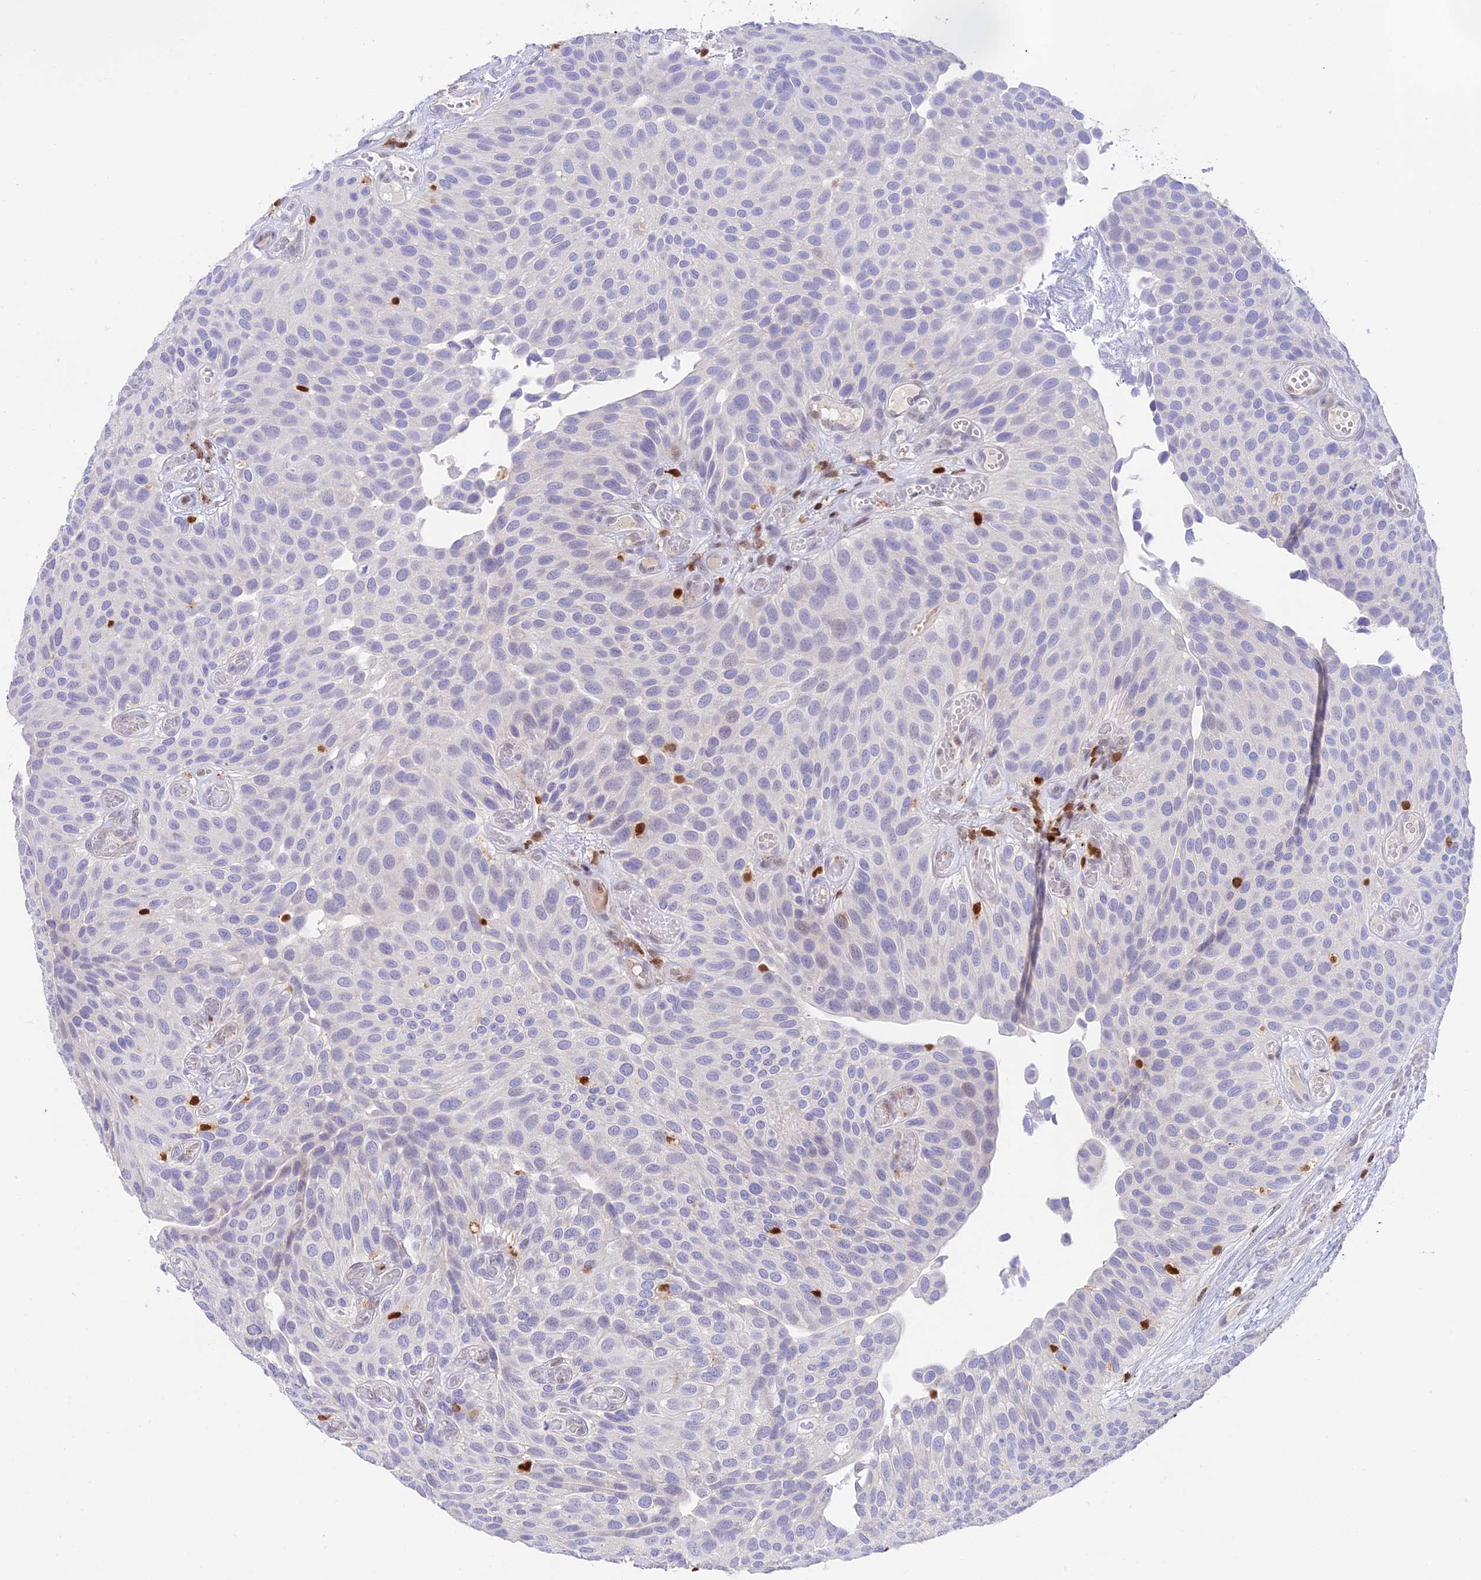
{"staining": {"intensity": "negative", "quantity": "none", "location": "none"}, "tissue": "urothelial cancer", "cell_type": "Tumor cells", "image_type": "cancer", "snomed": [{"axis": "morphology", "description": "Urothelial carcinoma, Low grade"}, {"axis": "topography", "description": "Urinary bladder"}], "caption": "Histopathology image shows no significant protein positivity in tumor cells of urothelial cancer.", "gene": "DENND1C", "patient": {"sex": "male", "age": 89}}